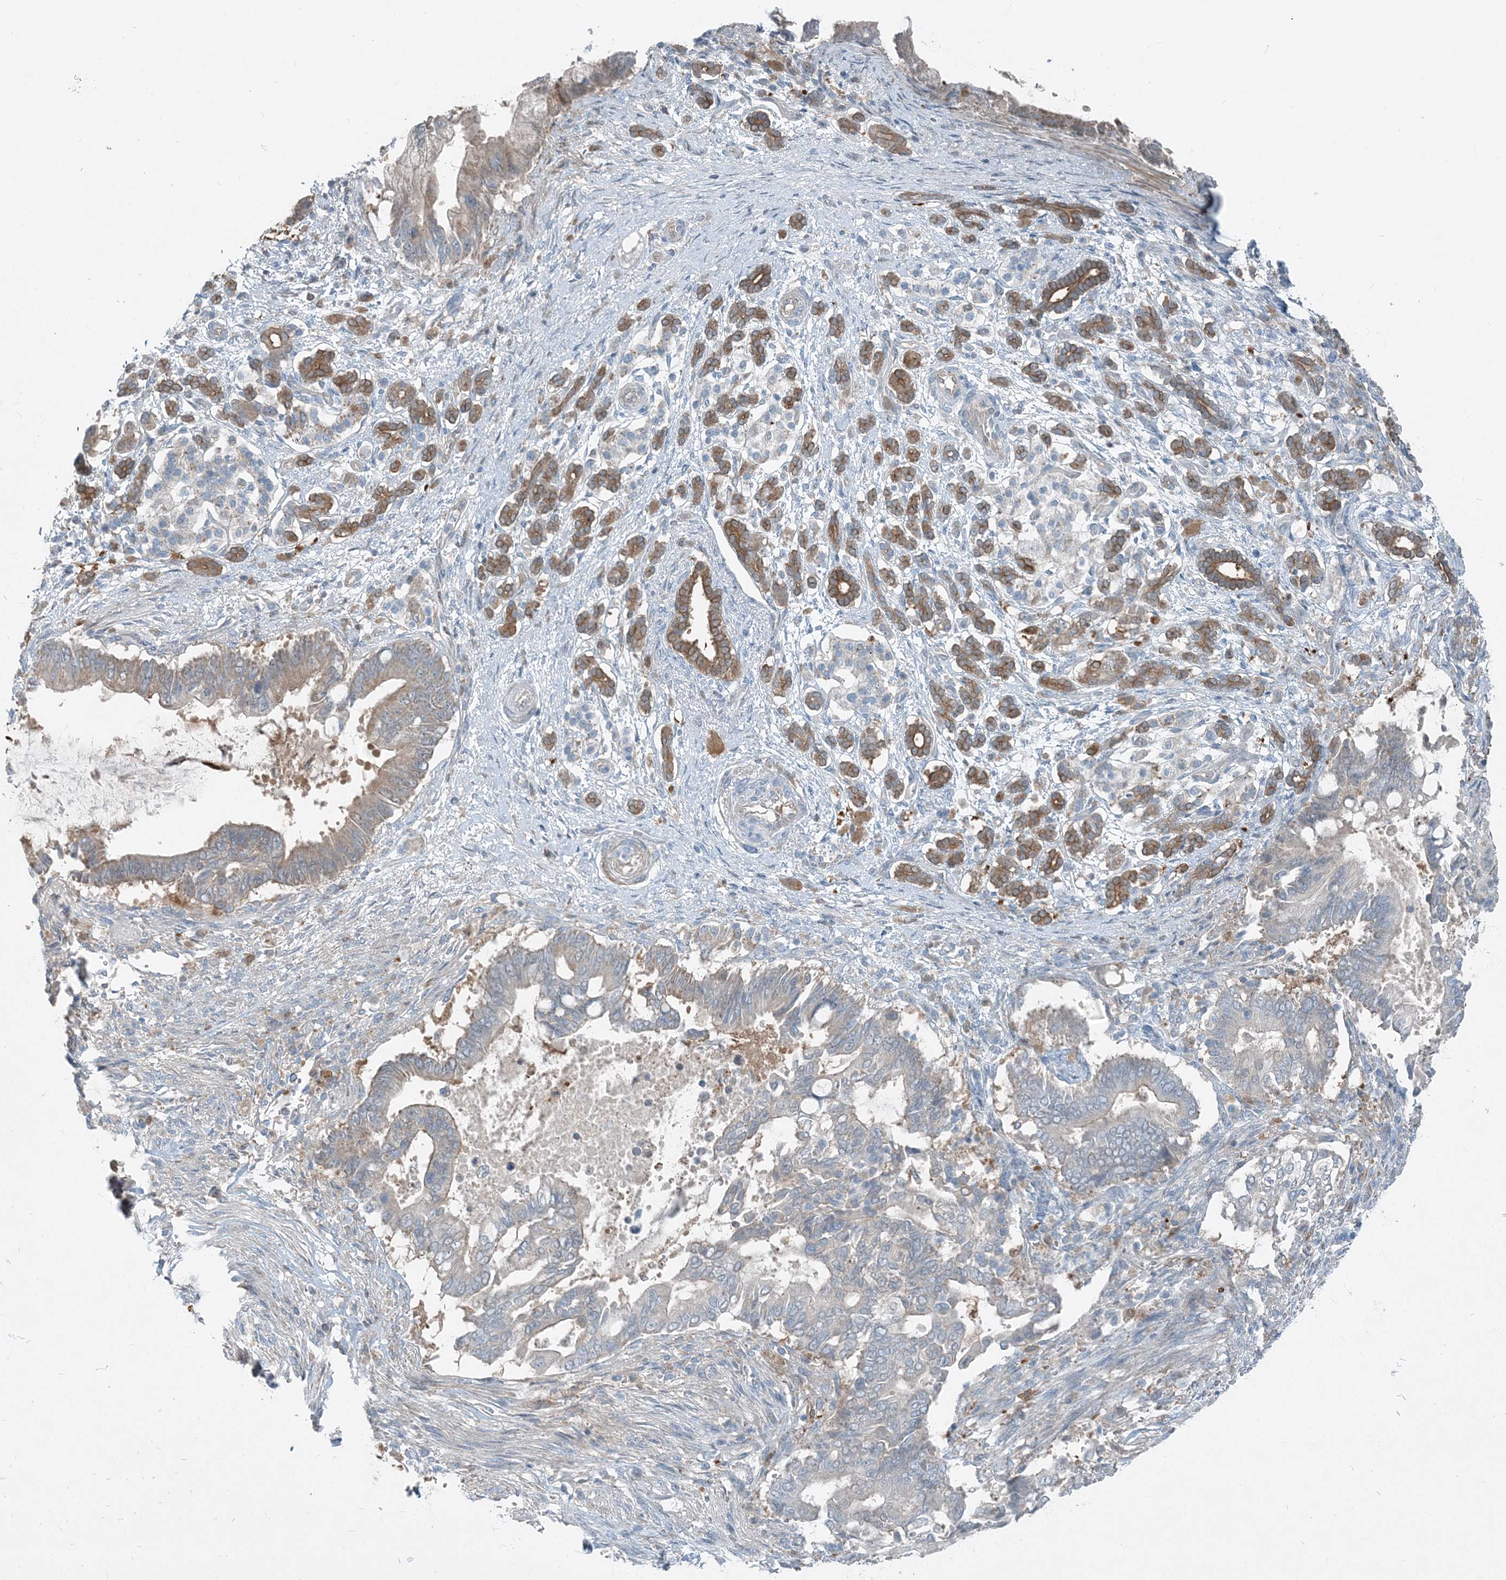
{"staining": {"intensity": "weak", "quantity": "<25%", "location": "cytoplasmic/membranous"}, "tissue": "pancreatic cancer", "cell_type": "Tumor cells", "image_type": "cancer", "snomed": [{"axis": "morphology", "description": "Adenocarcinoma, NOS"}, {"axis": "topography", "description": "Pancreas"}], "caption": "This is a image of immunohistochemistry staining of pancreatic cancer, which shows no staining in tumor cells.", "gene": "ARMH1", "patient": {"sex": "male", "age": 68}}